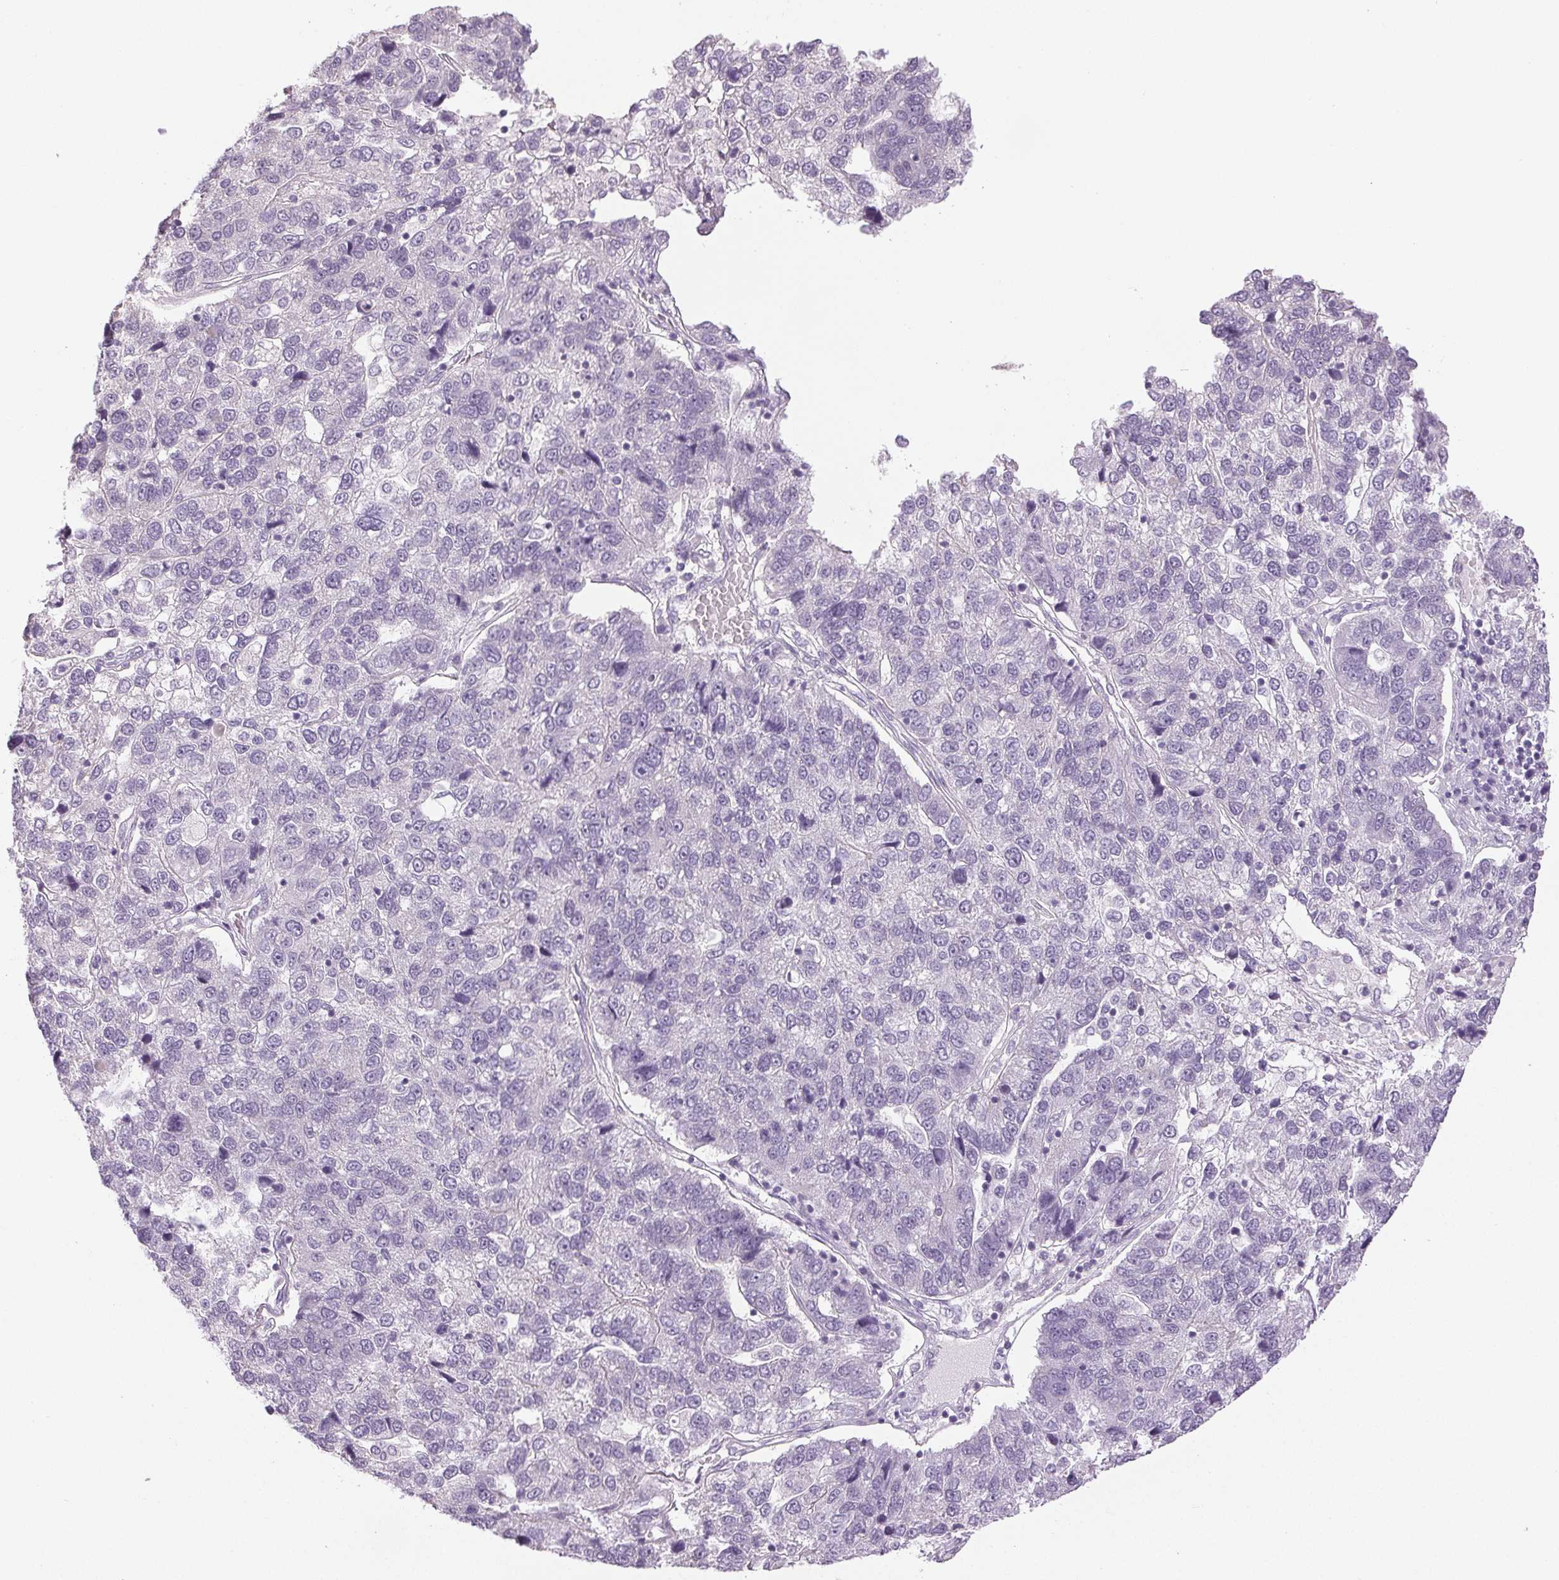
{"staining": {"intensity": "negative", "quantity": "none", "location": "none"}, "tissue": "pancreatic cancer", "cell_type": "Tumor cells", "image_type": "cancer", "snomed": [{"axis": "morphology", "description": "Adenocarcinoma, NOS"}, {"axis": "topography", "description": "Pancreas"}], "caption": "Tumor cells are negative for protein expression in human pancreatic adenocarcinoma.", "gene": "DNAJC6", "patient": {"sex": "female", "age": 61}}